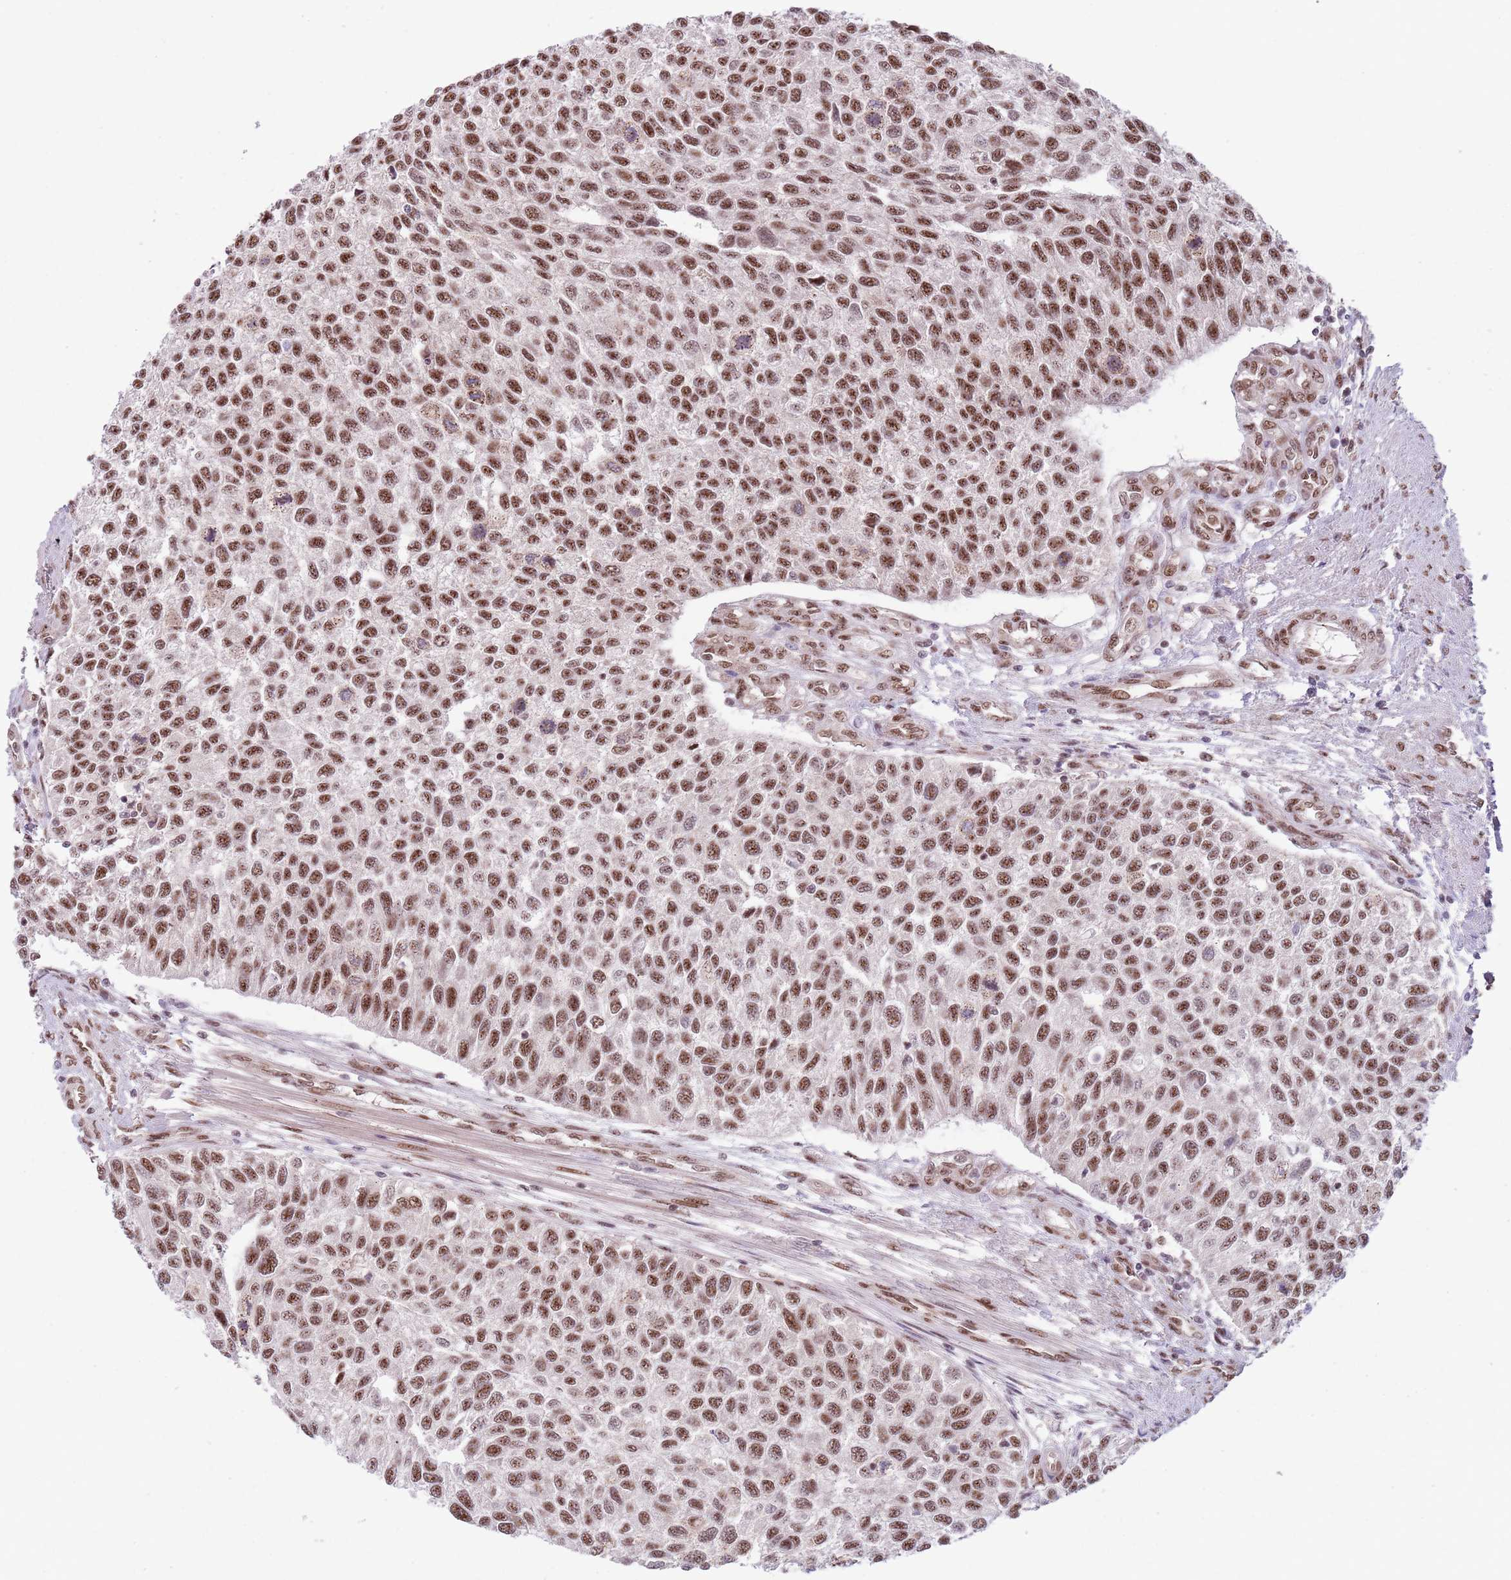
{"staining": {"intensity": "moderate", "quantity": ">75%", "location": "nuclear"}, "tissue": "urothelial cancer", "cell_type": "Tumor cells", "image_type": "cancer", "snomed": [{"axis": "morphology", "description": "Urothelial carcinoma, NOS"}, {"axis": "topography", "description": "Urinary bladder"}], "caption": "Moderate nuclear protein positivity is identified in about >75% of tumor cells in transitional cell carcinoma.", "gene": "SIPA1L3", "patient": {"sex": "male", "age": 55}}